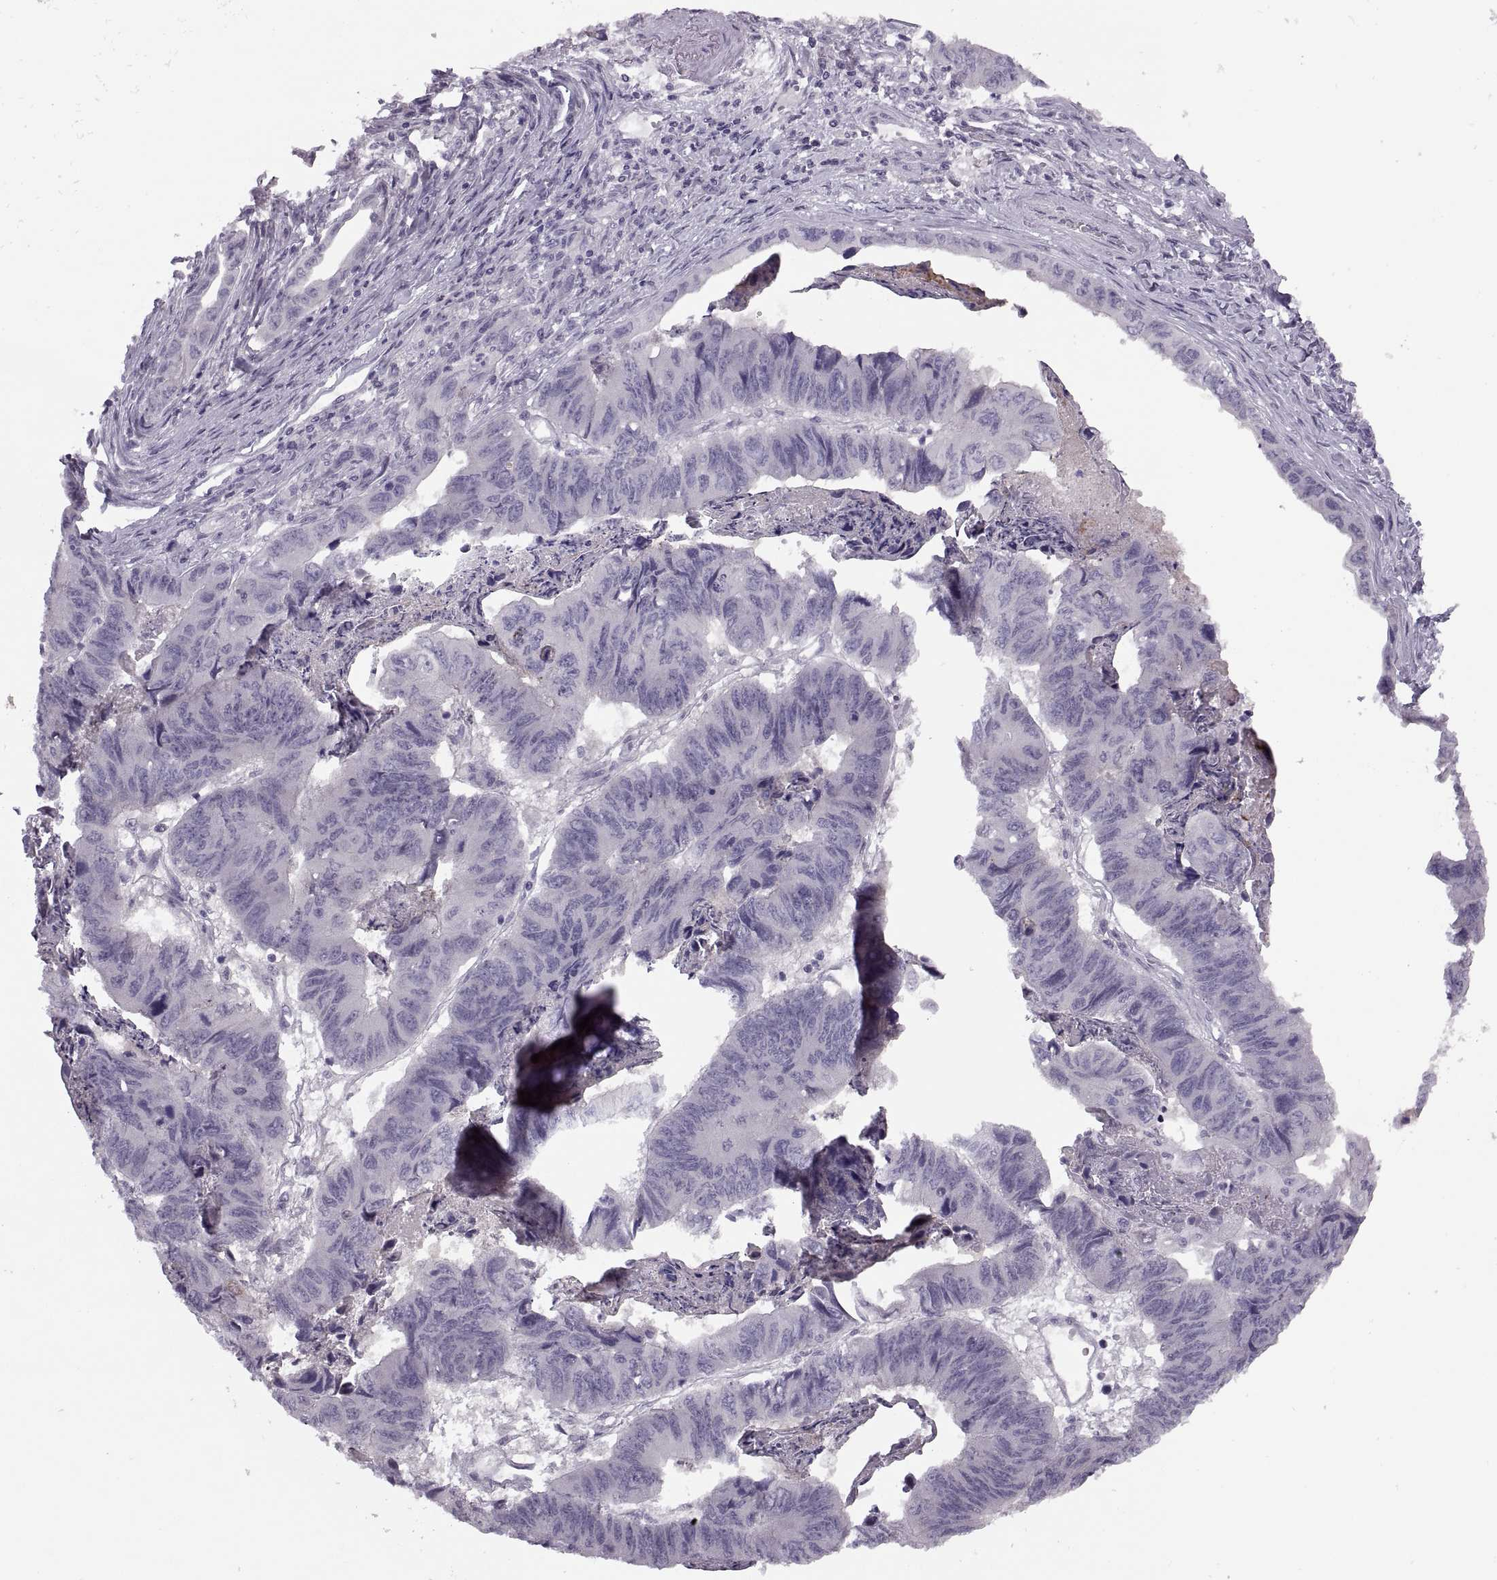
{"staining": {"intensity": "negative", "quantity": "none", "location": "none"}, "tissue": "stomach cancer", "cell_type": "Tumor cells", "image_type": "cancer", "snomed": [{"axis": "morphology", "description": "Adenocarcinoma, NOS"}, {"axis": "topography", "description": "Stomach, lower"}], "caption": "An immunohistochemistry (IHC) photomicrograph of adenocarcinoma (stomach) is shown. There is no staining in tumor cells of adenocarcinoma (stomach).", "gene": "PRSS54", "patient": {"sex": "male", "age": 77}}